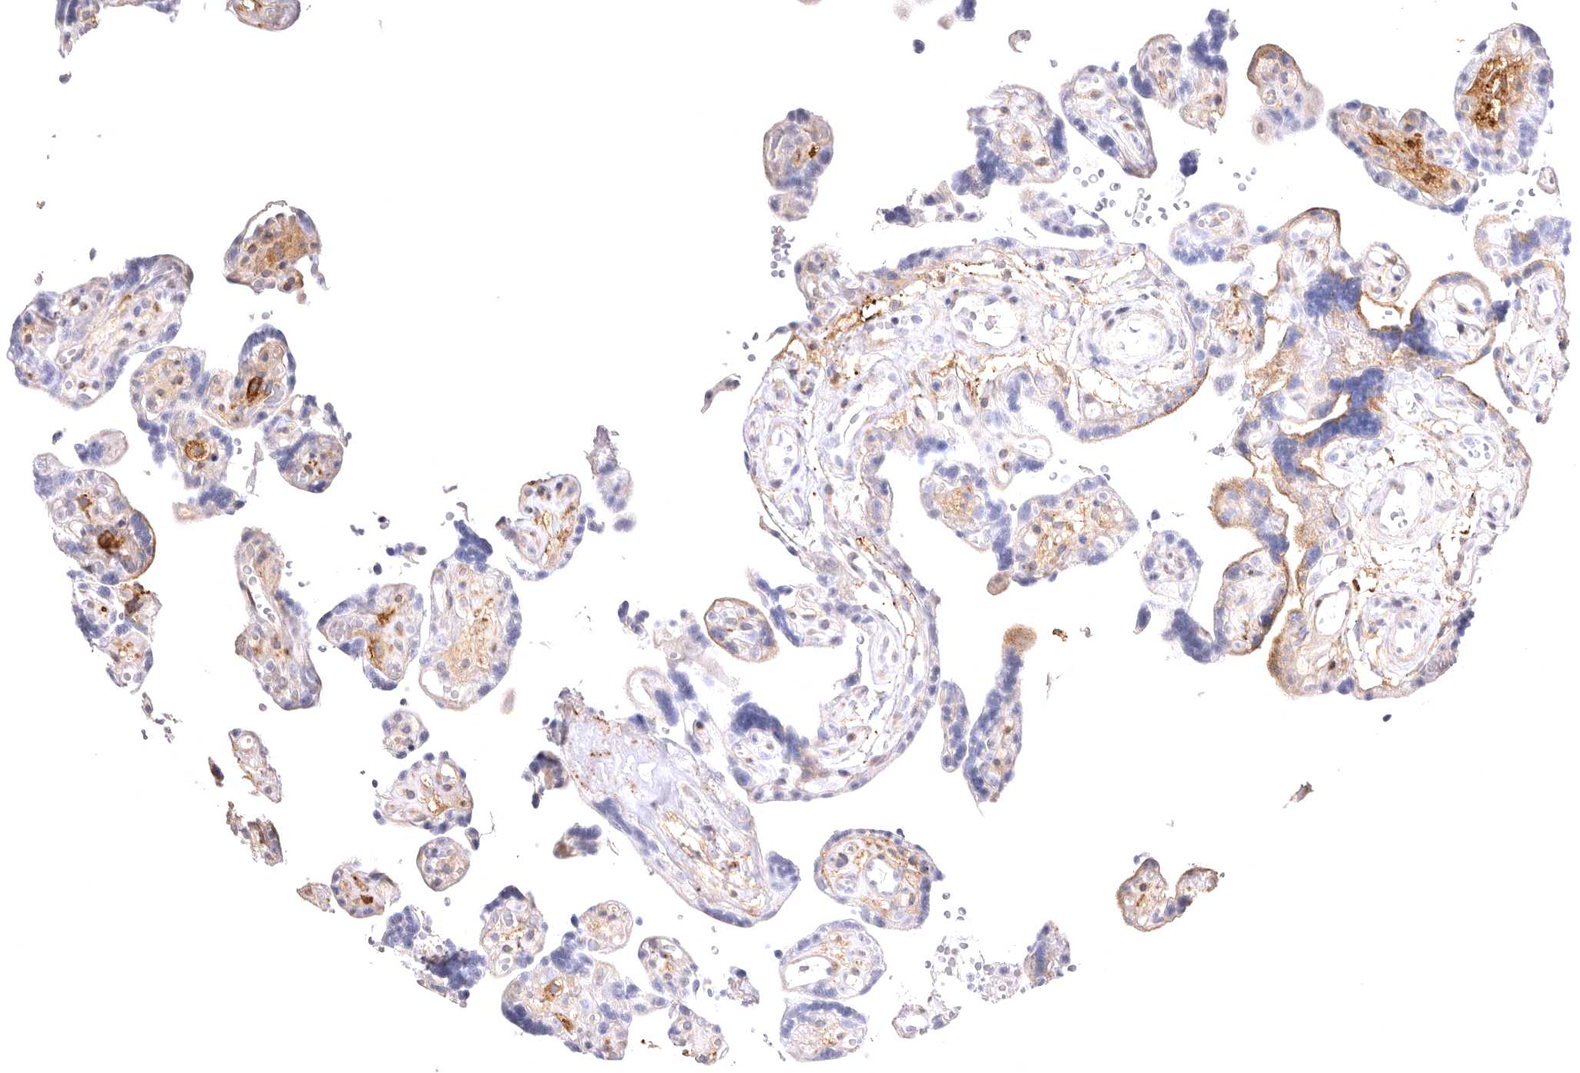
{"staining": {"intensity": "moderate", "quantity": "<25%", "location": "cytoplasmic/membranous"}, "tissue": "placenta", "cell_type": "Decidual cells", "image_type": "normal", "snomed": [{"axis": "morphology", "description": "Normal tissue, NOS"}, {"axis": "topography", "description": "Placenta"}], "caption": "IHC micrograph of unremarkable placenta: human placenta stained using immunohistochemistry exhibits low levels of moderate protein expression localized specifically in the cytoplasmic/membranous of decidual cells, appearing as a cytoplasmic/membranous brown color.", "gene": "VPS45", "patient": {"sex": "female", "age": 30}}